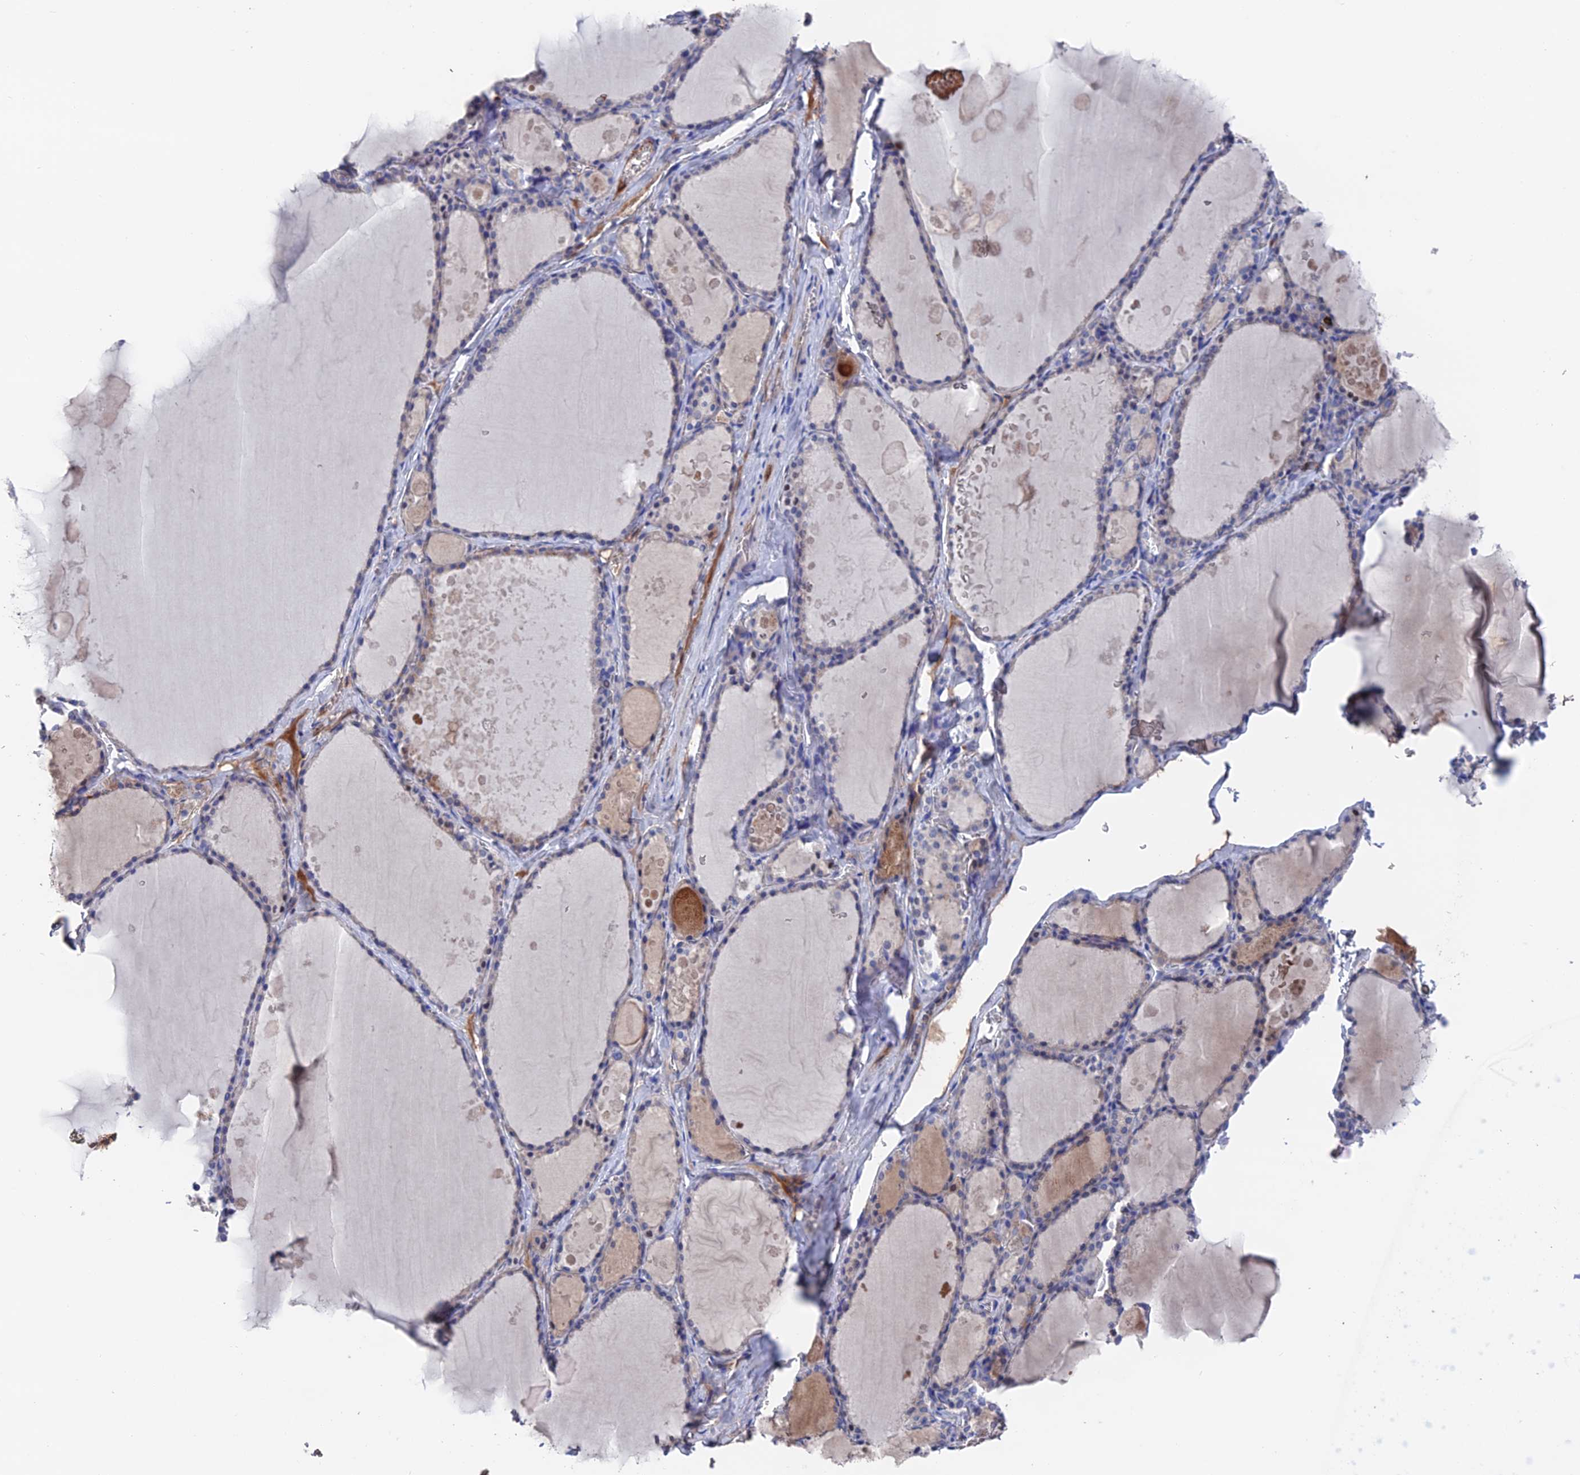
{"staining": {"intensity": "weak", "quantity": "<25%", "location": "cytoplasmic/membranous"}, "tissue": "thyroid gland", "cell_type": "Glandular cells", "image_type": "normal", "snomed": [{"axis": "morphology", "description": "Normal tissue, NOS"}, {"axis": "topography", "description": "Thyroid gland"}], "caption": "The photomicrograph demonstrates no significant expression in glandular cells of thyroid gland. Nuclei are stained in blue.", "gene": "HPF1", "patient": {"sex": "male", "age": 56}}